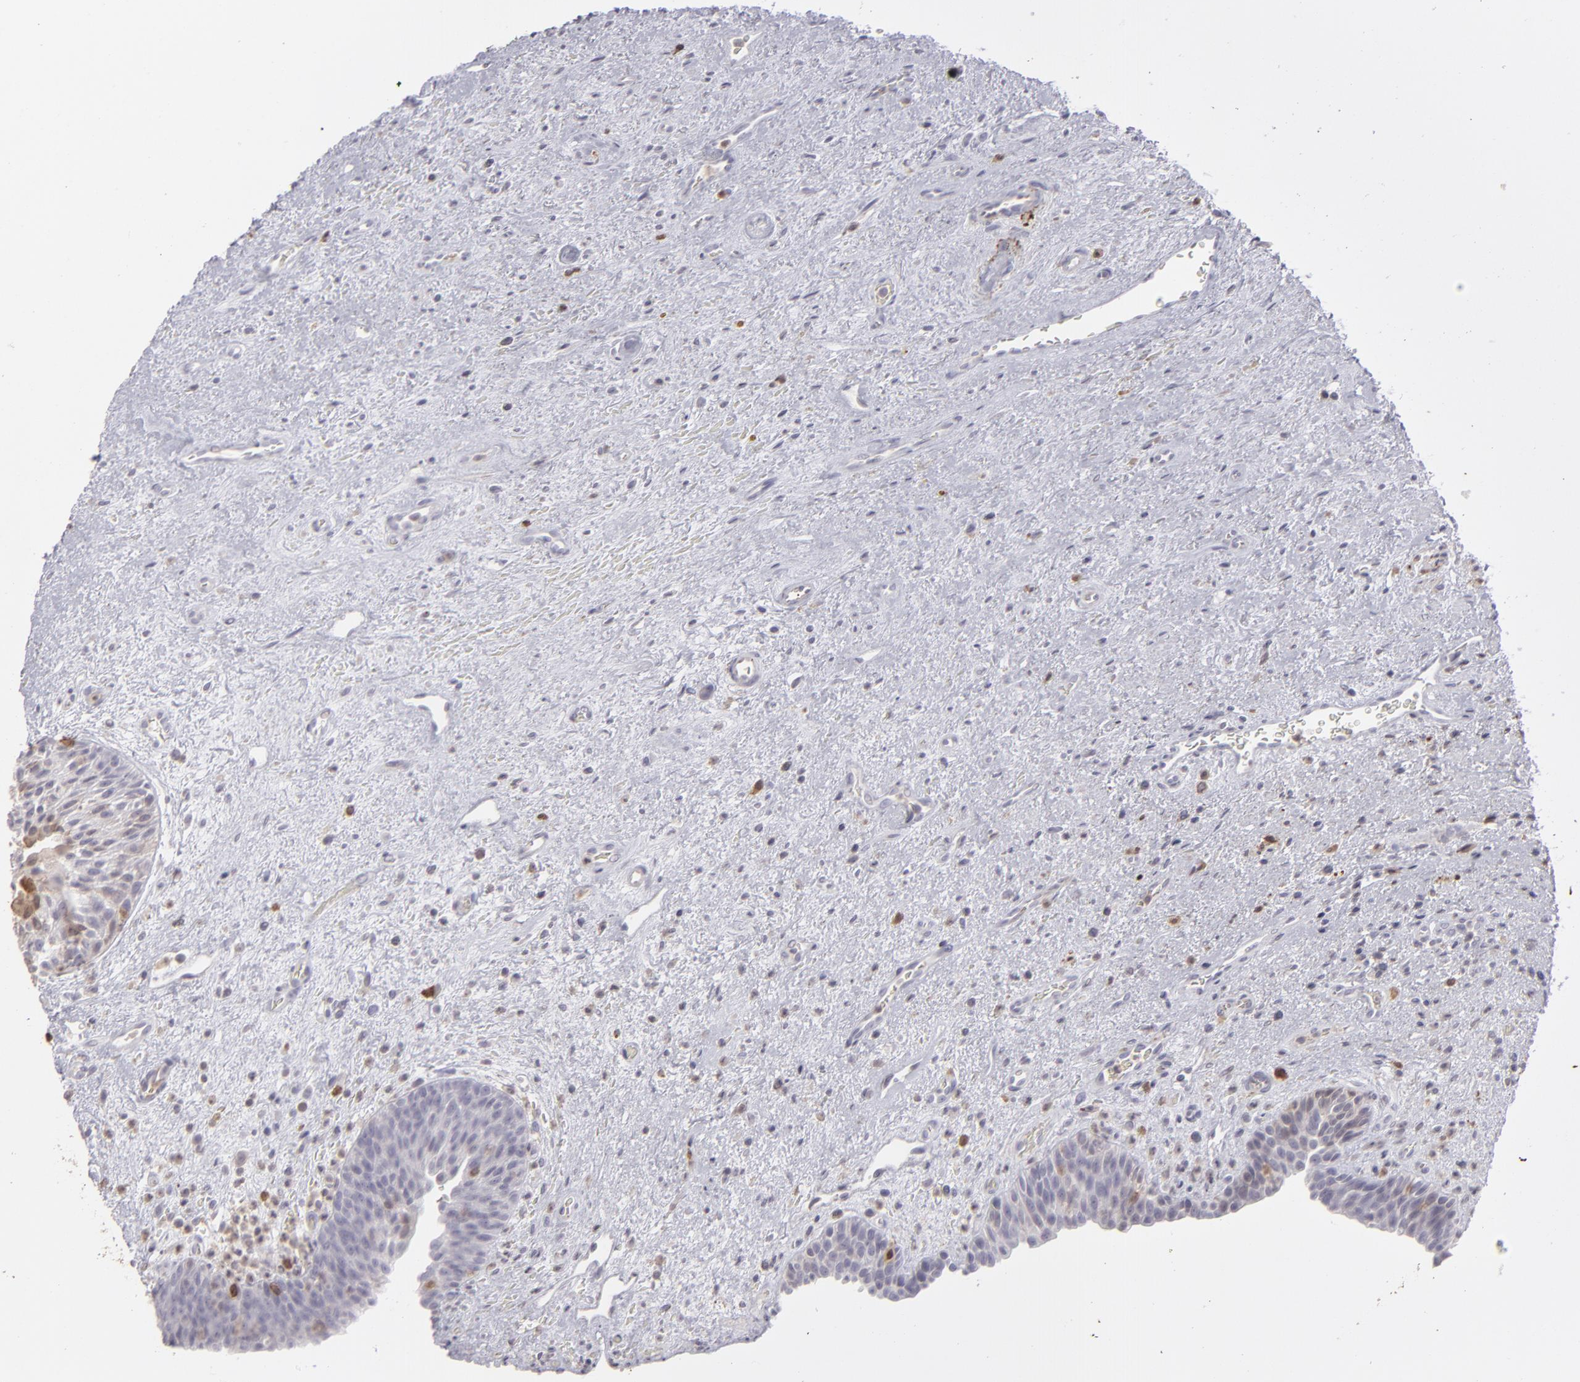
{"staining": {"intensity": "moderate", "quantity": ">75%", "location": "cytoplasmic/membranous"}, "tissue": "urinary bladder", "cell_type": "Urothelial cells", "image_type": "normal", "snomed": [{"axis": "morphology", "description": "Normal tissue, NOS"}, {"axis": "topography", "description": "Urinary bladder"}], "caption": "Protein analysis of unremarkable urinary bladder reveals moderate cytoplasmic/membranous positivity in approximately >75% of urothelial cells.", "gene": "SEMA3G", "patient": {"sex": "male", "age": 48}}